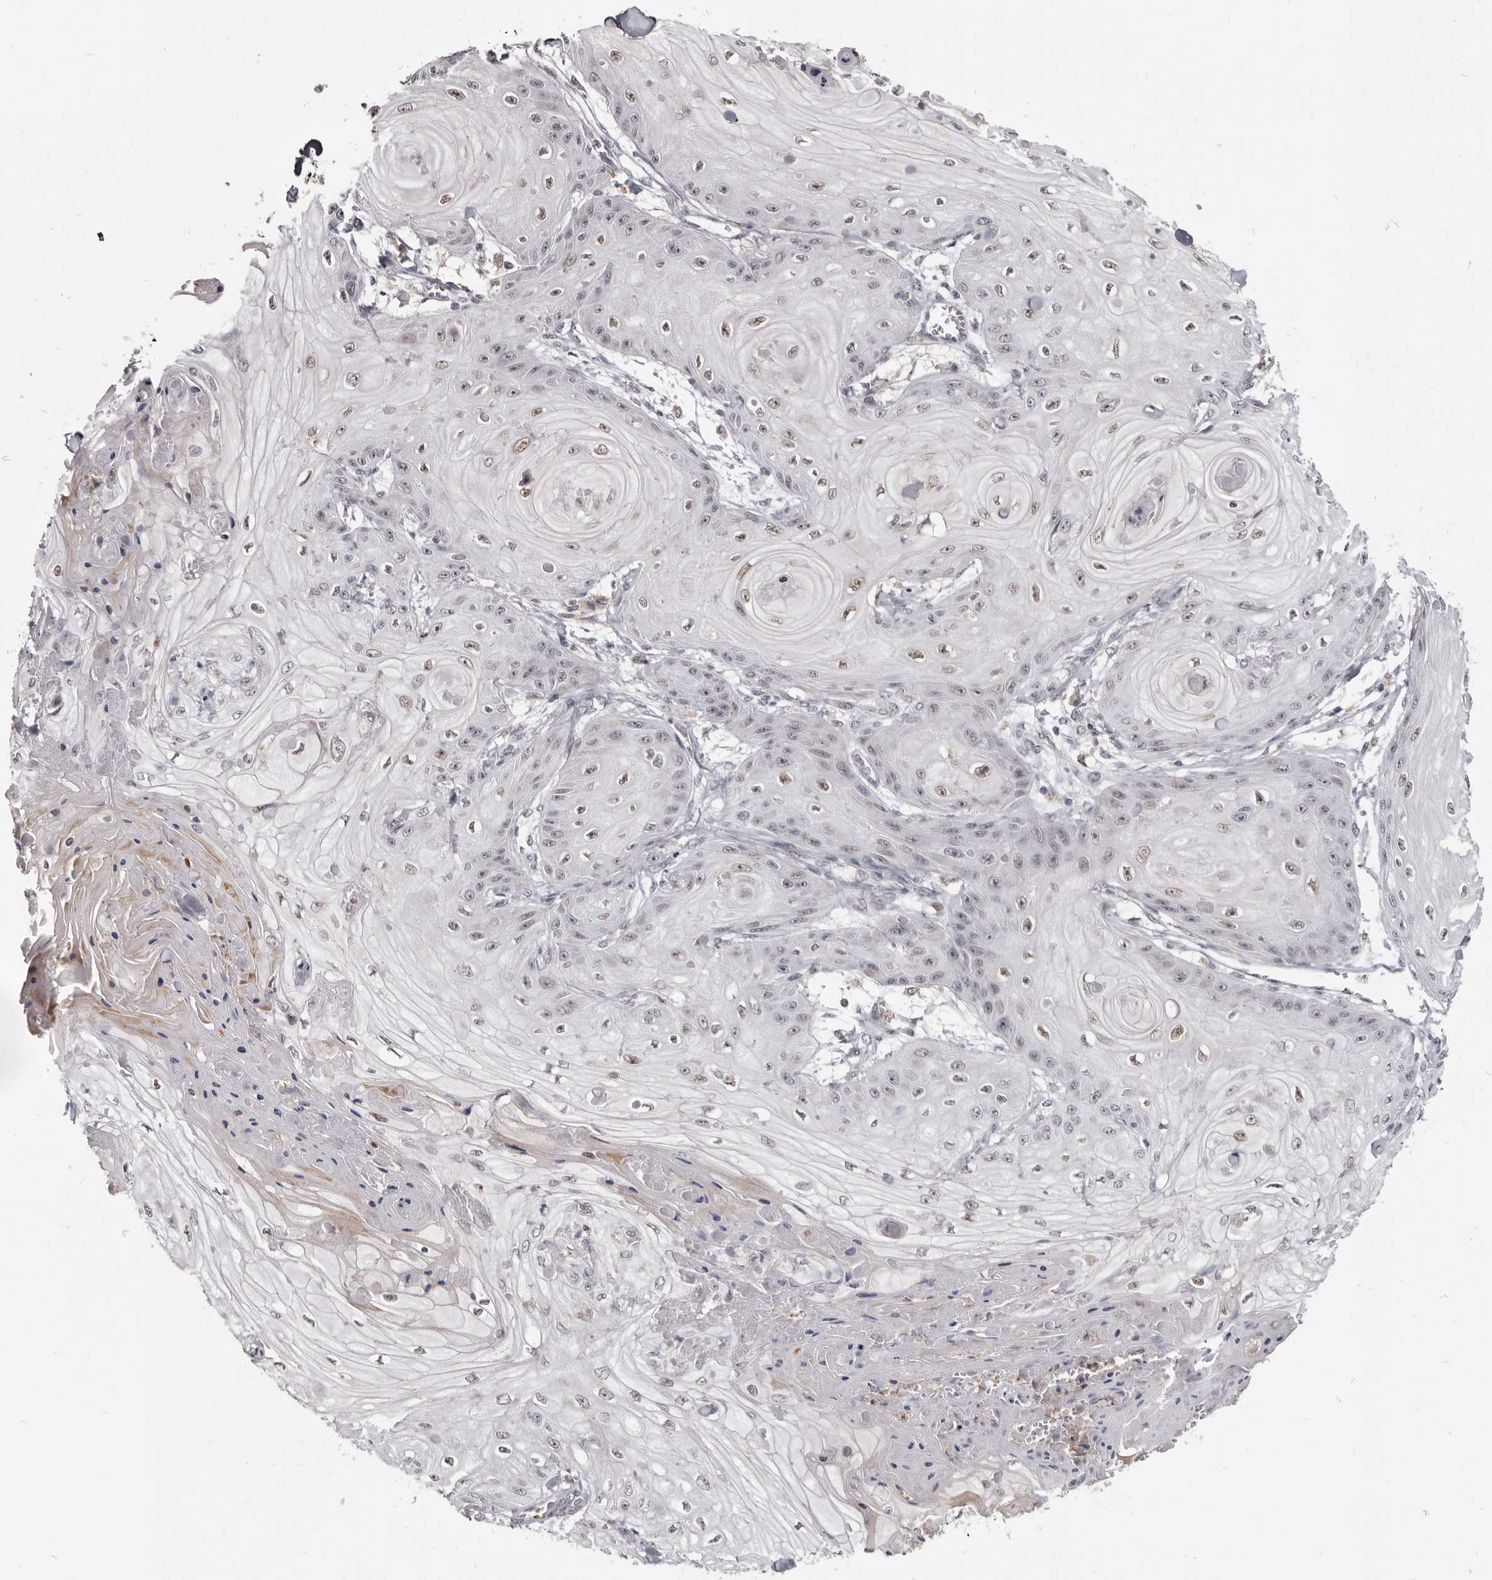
{"staining": {"intensity": "moderate", "quantity": "<25%", "location": "nuclear"}, "tissue": "skin cancer", "cell_type": "Tumor cells", "image_type": "cancer", "snomed": [{"axis": "morphology", "description": "Squamous cell carcinoma, NOS"}, {"axis": "topography", "description": "Skin"}], "caption": "A brown stain shows moderate nuclear staining of a protein in human skin squamous cell carcinoma tumor cells.", "gene": "CGN", "patient": {"sex": "male", "age": 74}}